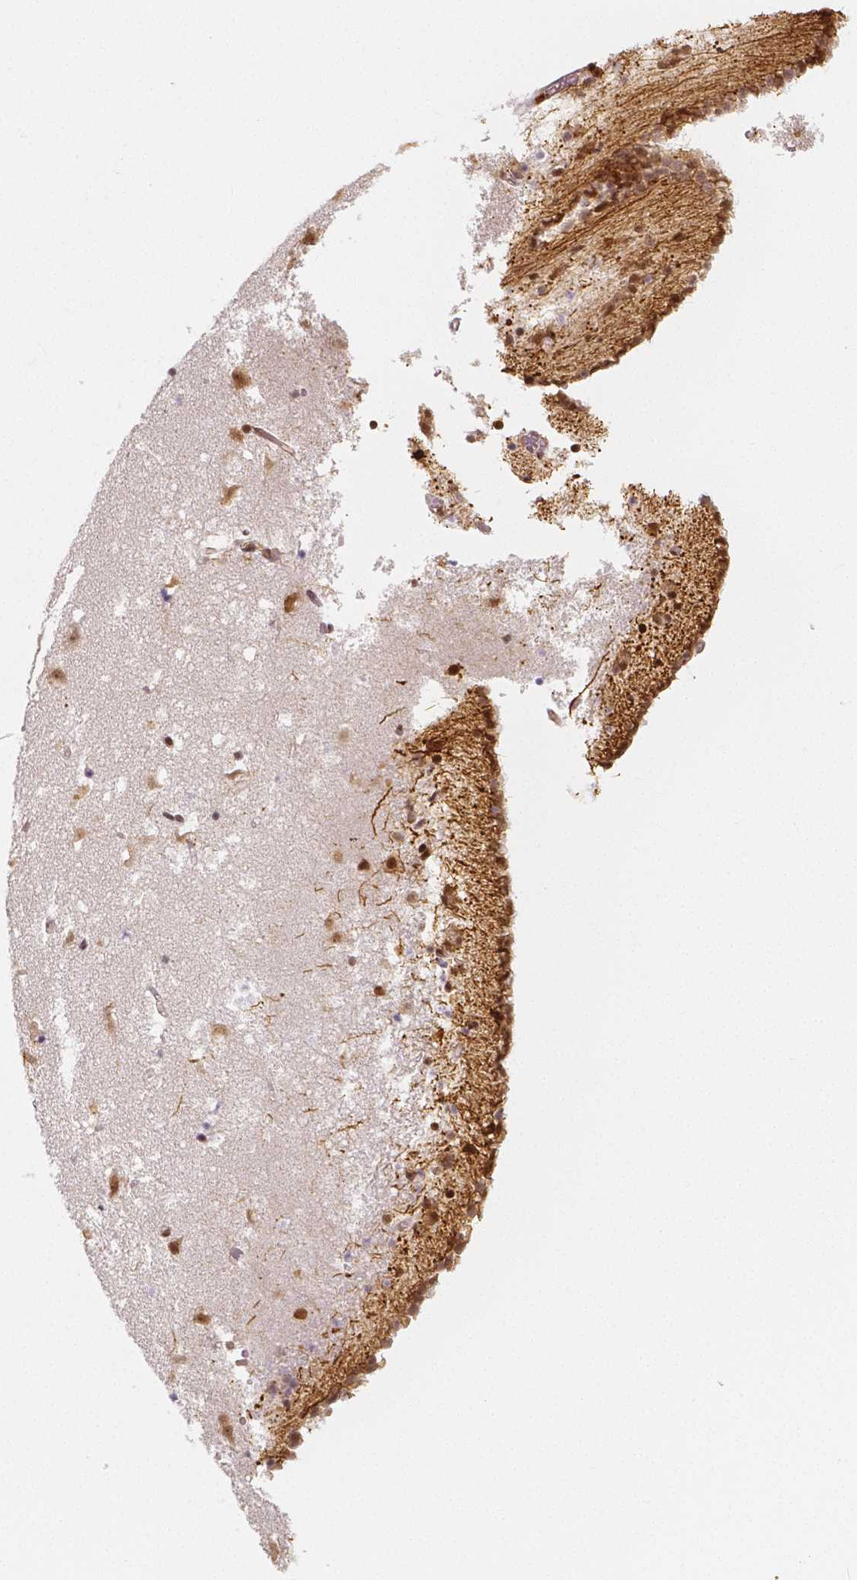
{"staining": {"intensity": "moderate", "quantity": ">75%", "location": "cytoplasmic/membranous,nuclear"}, "tissue": "caudate", "cell_type": "Glial cells", "image_type": "normal", "snomed": [{"axis": "morphology", "description": "Normal tissue, NOS"}, {"axis": "topography", "description": "Lateral ventricle wall"}], "caption": "Protein expression by immunohistochemistry reveals moderate cytoplasmic/membranous,nuclear staining in about >75% of glial cells in normal caudate. The protein is shown in brown color, while the nuclei are stained blue.", "gene": "NUCKS1", "patient": {"sex": "female", "age": 42}}